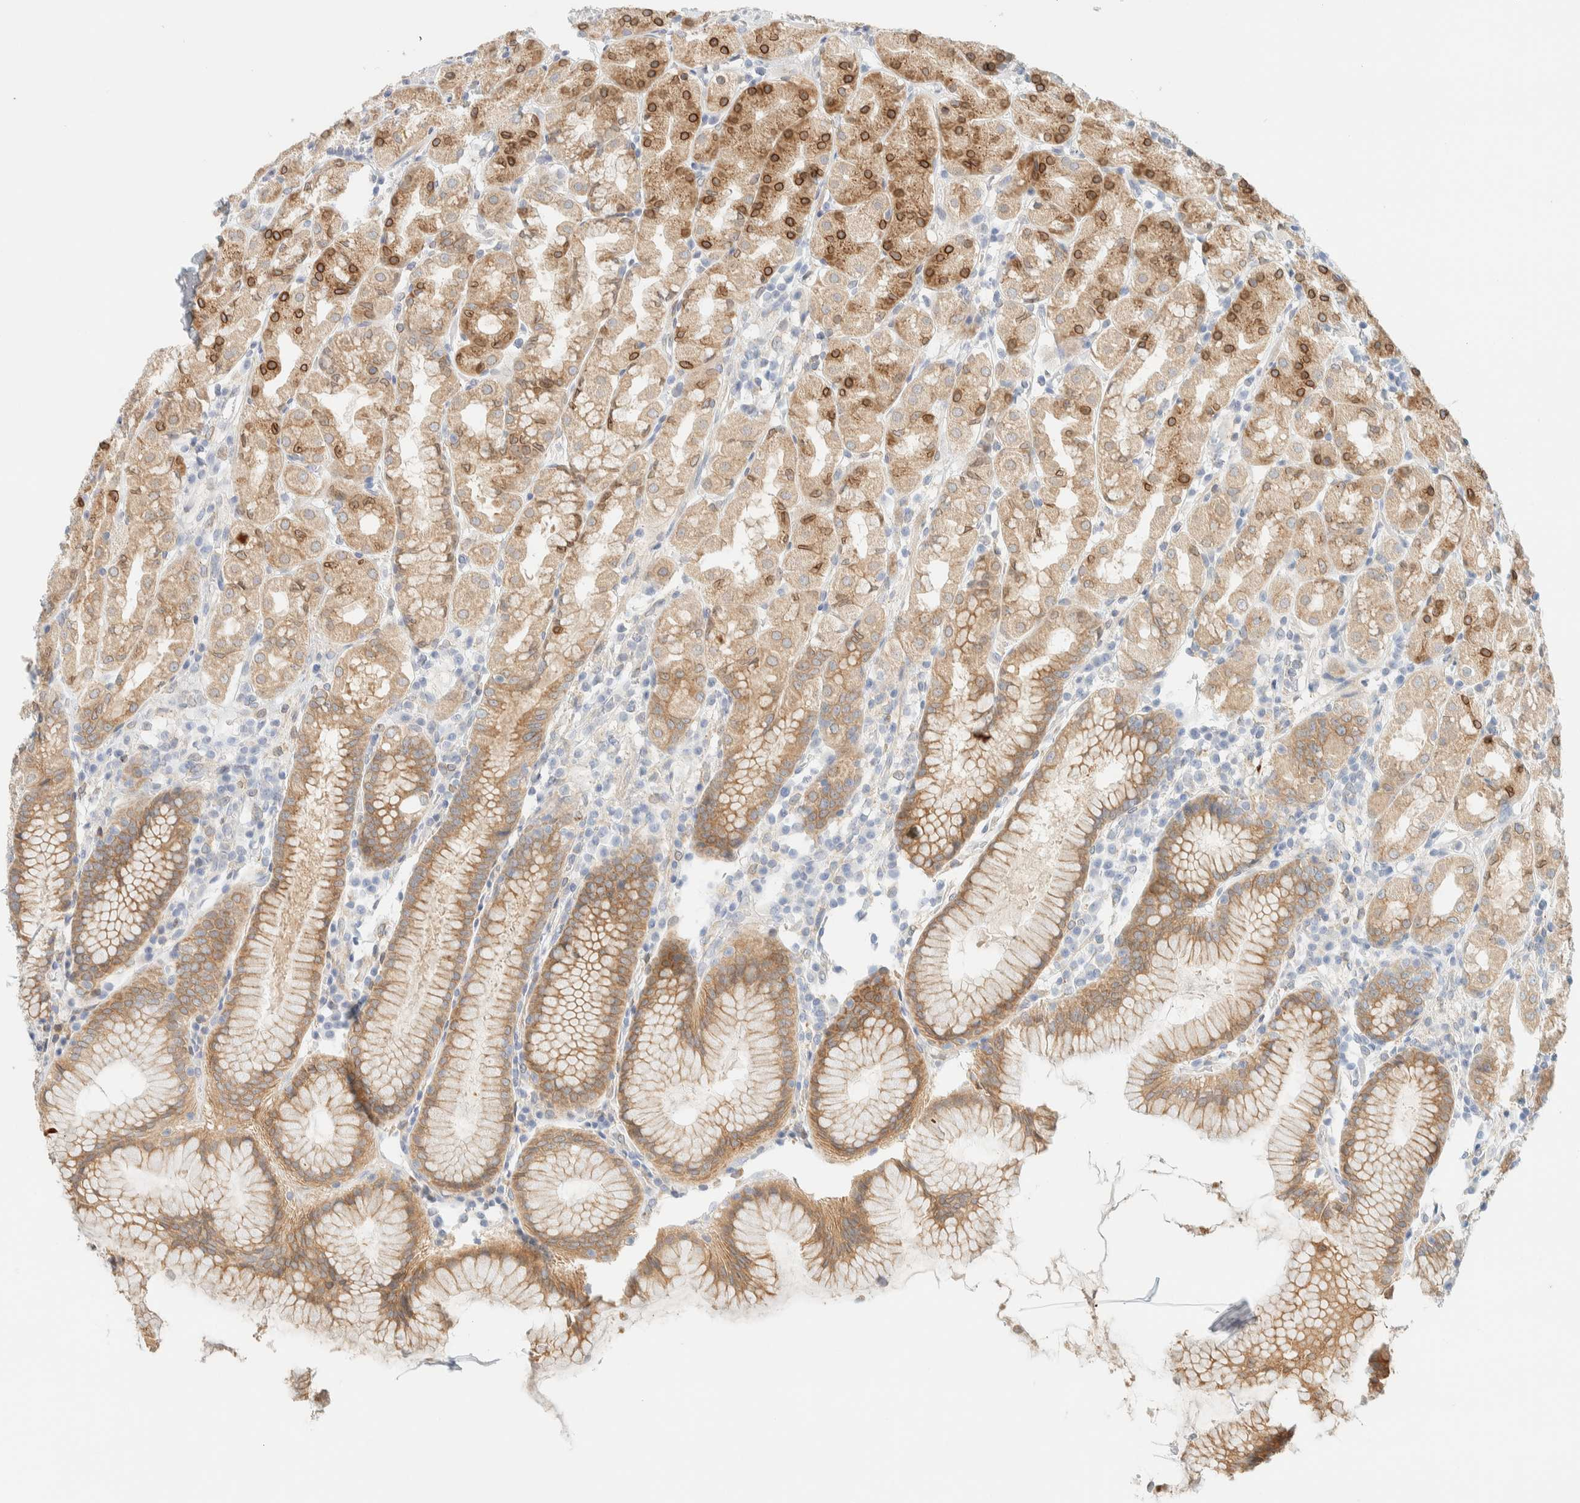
{"staining": {"intensity": "moderate", "quantity": ">75%", "location": "cytoplasmic/membranous"}, "tissue": "stomach", "cell_type": "Glandular cells", "image_type": "normal", "snomed": [{"axis": "morphology", "description": "Normal tissue, NOS"}, {"axis": "topography", "description": "Stomach, lower"}], "caption": "A brown stain labels moderate cytoplasmic/membranous expression of a protein in glandular cells of normal stomach. The staining was performed using DAB (3,3'-diaminobenzidine), with brown indicating positive protein expression. Nuclei are stained blue with hematoxylin.", "gene": "NT5C", "patient": {"sex": "female", "age": 56}}